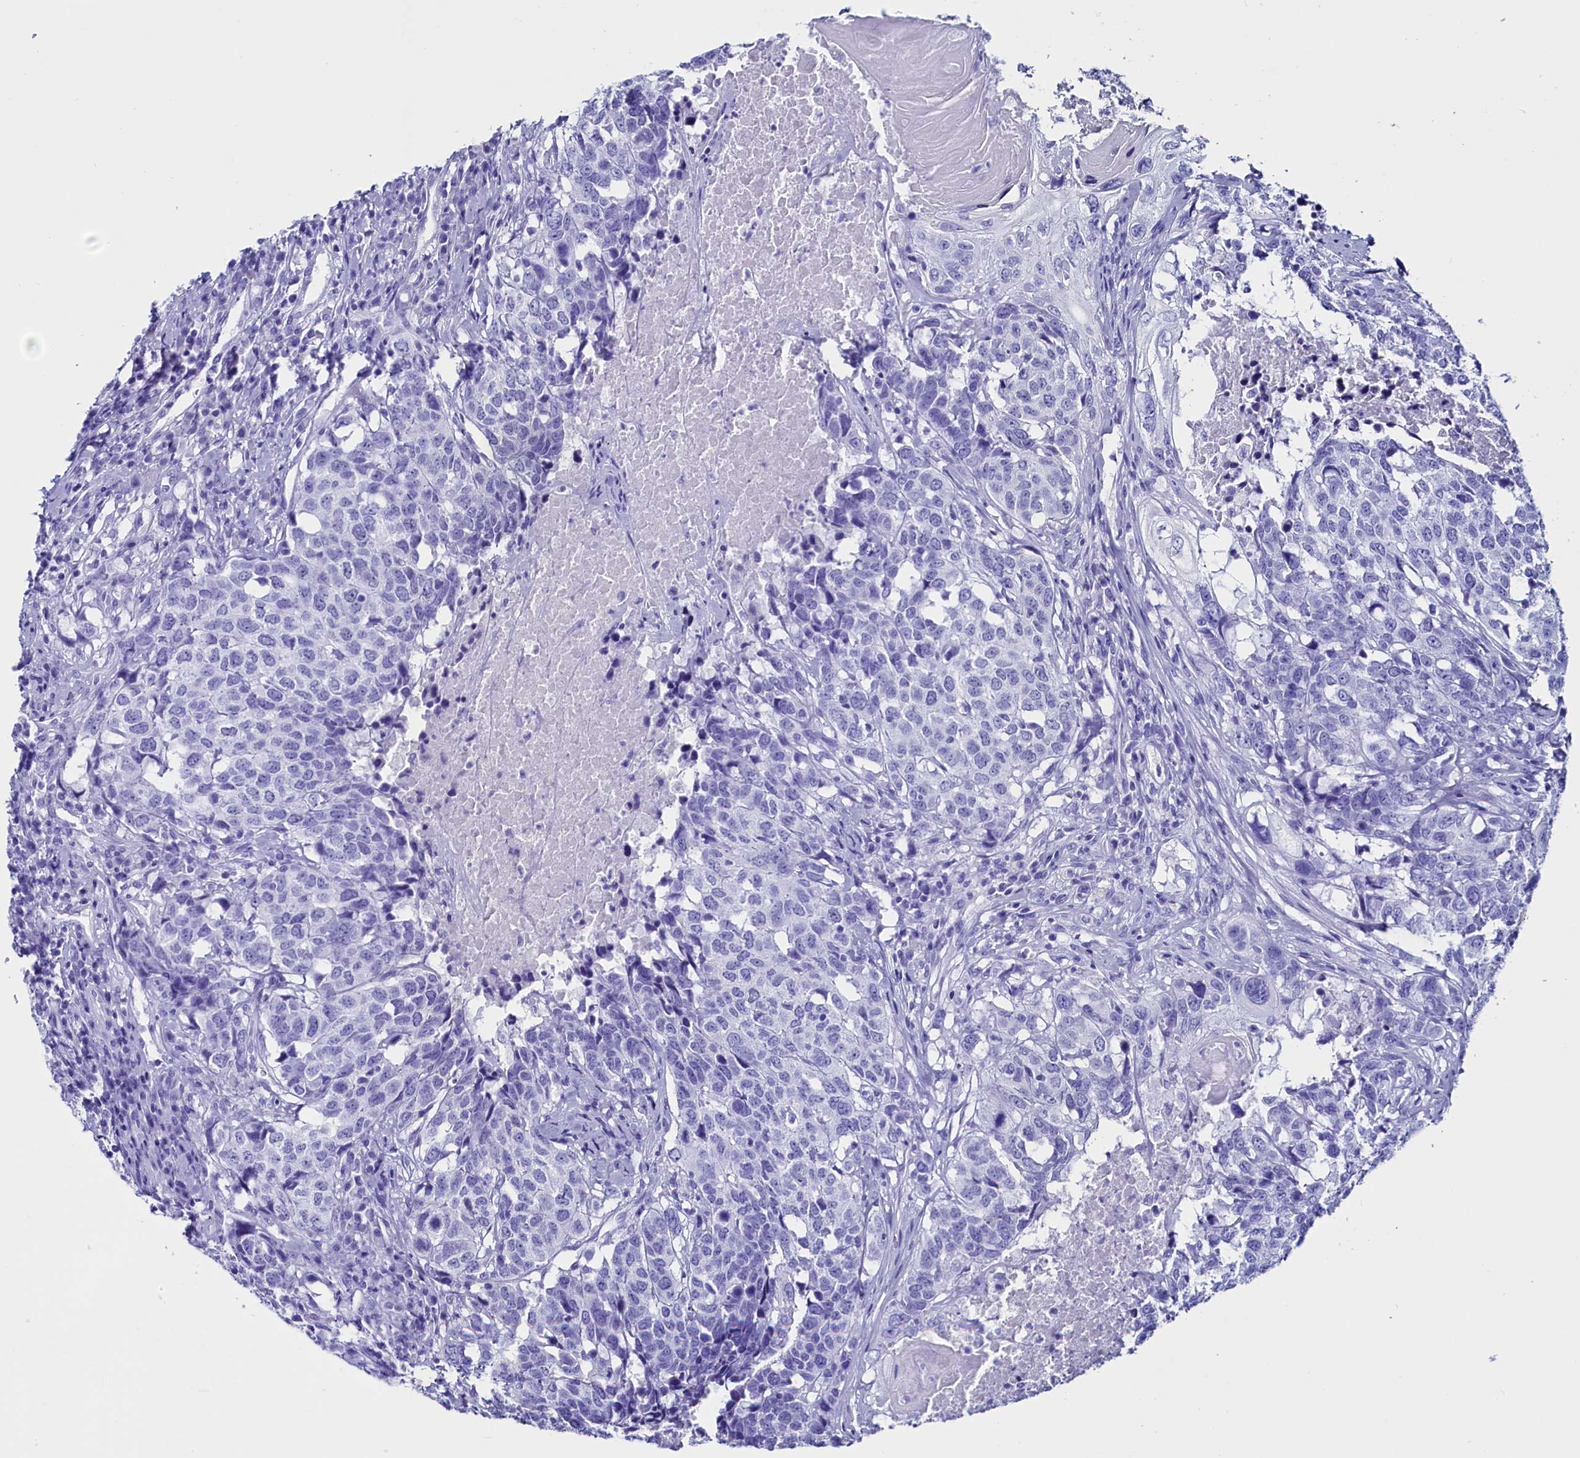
{"staining": {"intensity": "negative", "quantity": "none", "location": "none"}, "tissue": "head and neck cancer", "cell_type": "Tumor cells", "image_type": "cancer", "snomed": [{"axis": "morphology", "description": "Squamous cell carcinoma, NOS"}, {"axis": "topography", "description": "Head-Neck"}], "caption": "An IHC image of head and neck cancer (squamous cell carcinoma) is shown. There is no staining in tumor cells of head and neck cancer (squamous cell carcinoma).", "gene": "ANKRD29", "patient": {"sex": "male", "age": 66}}